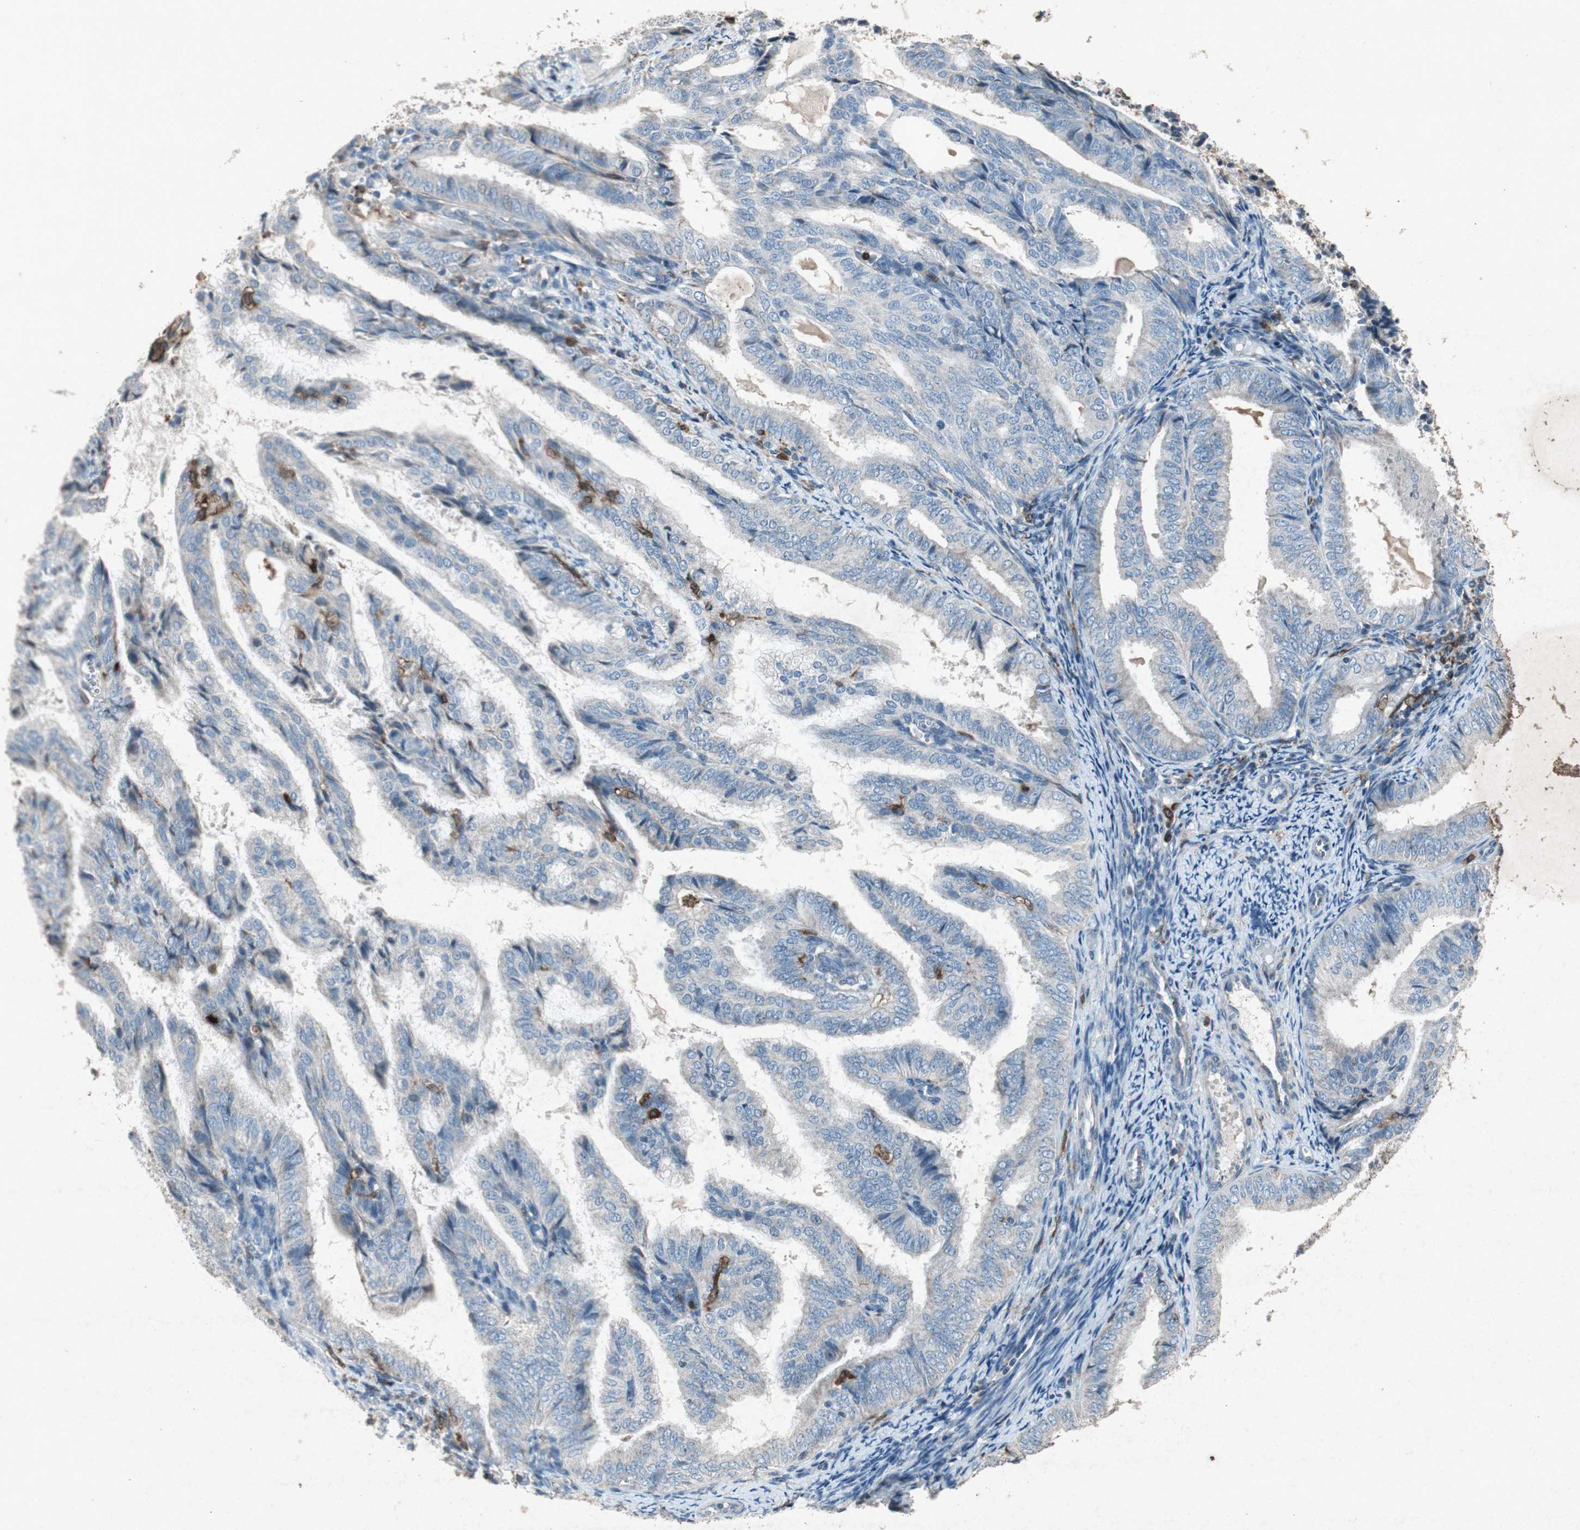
{"staining": {"intensity": "negative", "quantity": "none", "location": "none"}, "tissue": "endometrial cancer", "cell_type": "Tumor cells", "image_type": "cancer", "snomed": [{"axis": "morphology", "description": "Adenocarcinoma, NOS"}, {"axis": "topography", "description": "Endometrium"}], "caption": "Protein analysis of adenocarcinoma (endometrial) shows no significant staining in tumor cells. The staining was performed using DAB to visualize the protein expression in brown, while the nuclei were stained in blue with hematoxylin (Magnification: 20x).", "gene": "TYROBP", "patient": {"sex": "female", "age": 58}}